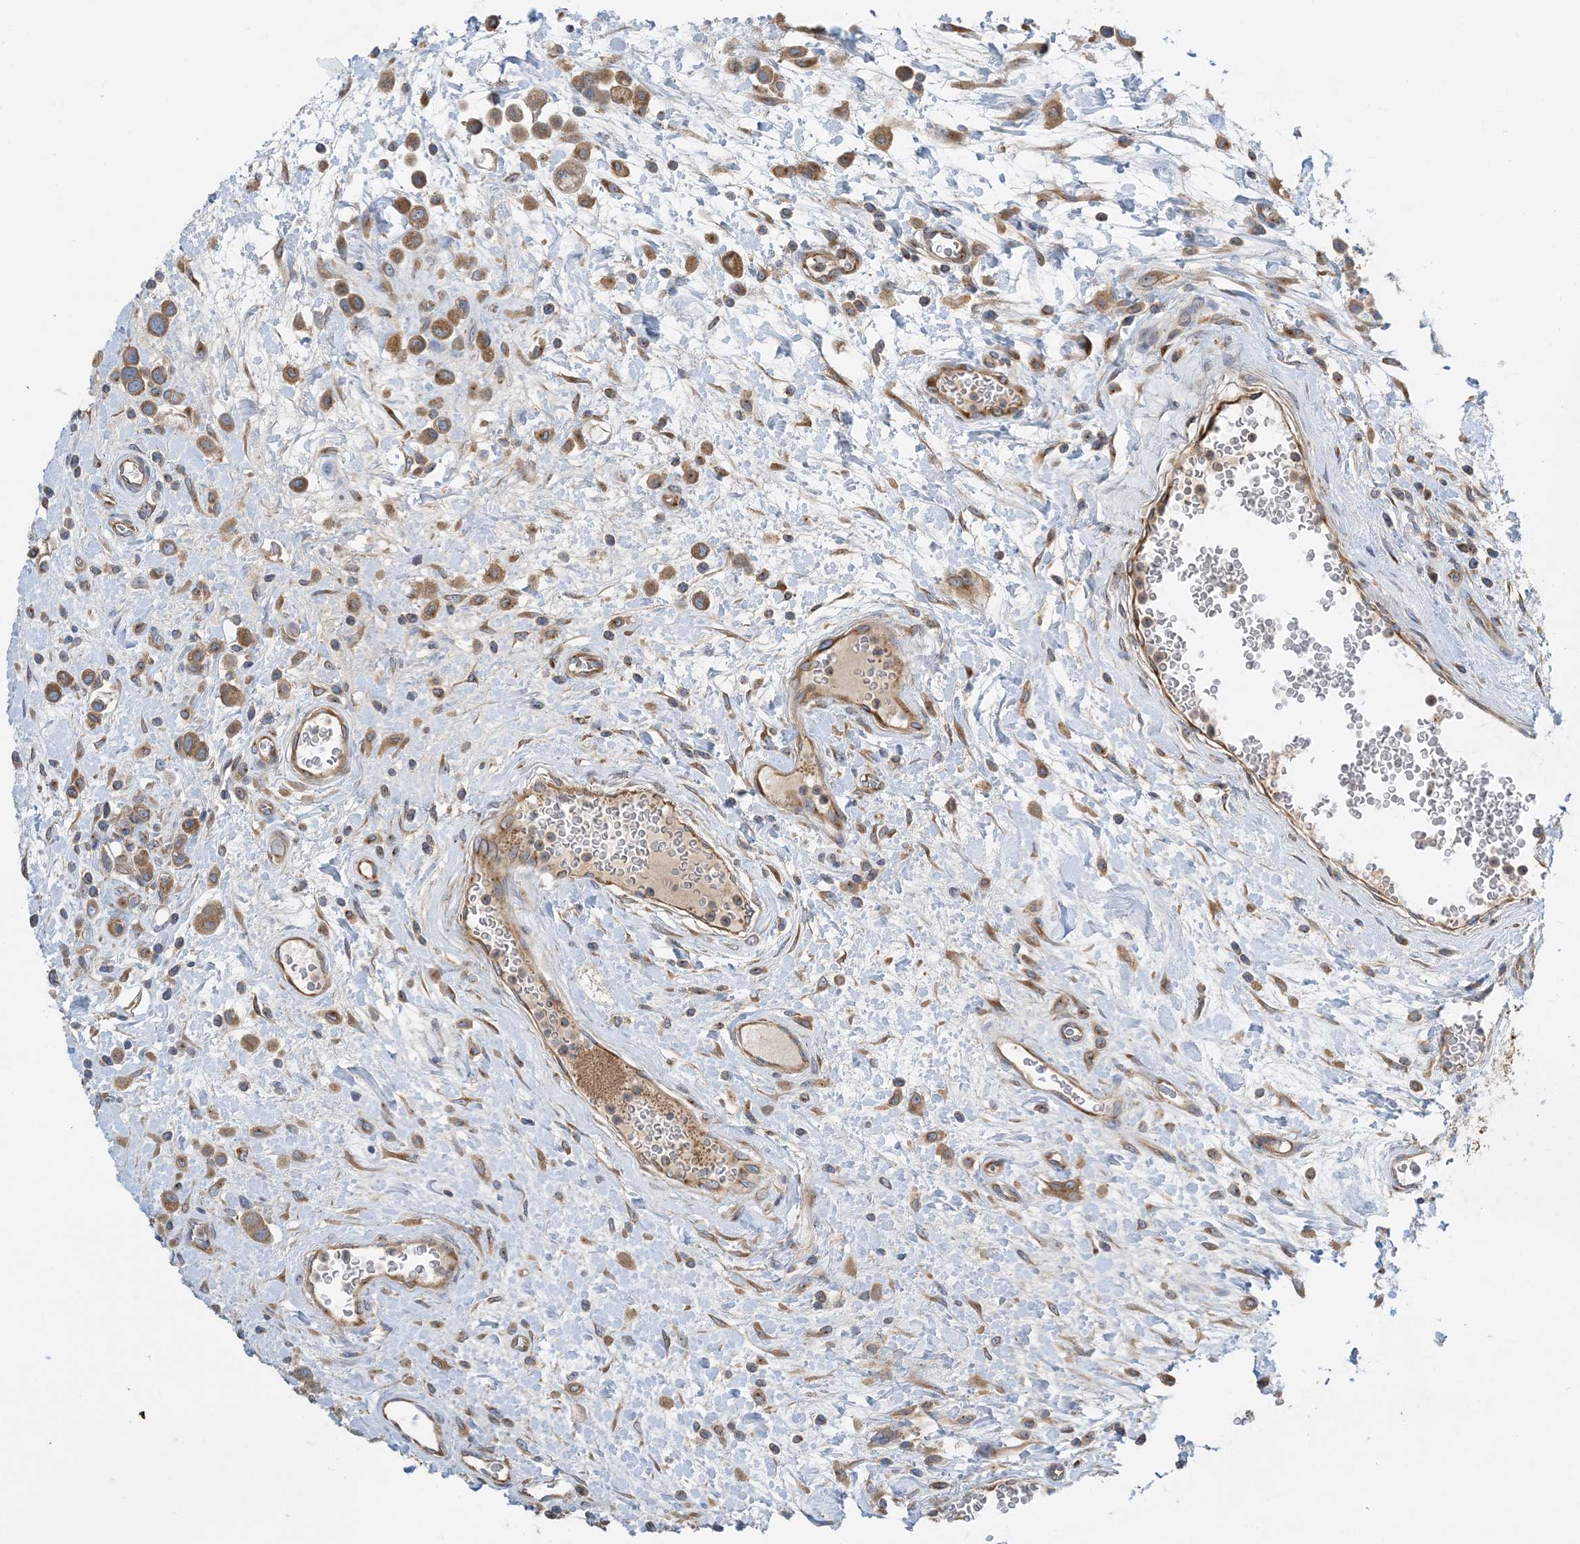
{"staining": {"intensity": "moderate", "quantity": ">75%", "location": "cytoplasmic/membranous"}, "tissue": "urothelial cancer", "cell_type": "Tumor cells", "image_type": "cancer", "snomed": [{"axis": "morphology", "description": "Urothelial carcinoma, High grade"}, {"axis": "topography", "description": "Urinary bladder"}], "caption": "Immunohistochemistry (IHC) (DAB (3,3'-diaminobenzidine)) staining of human urothelial cancer demonstrates moderate cytoplasmic/membranous protein staining in about >75% of tumor cells.", "gene": "SIDT1", "patient": {"sex": "male", "age": 50}}